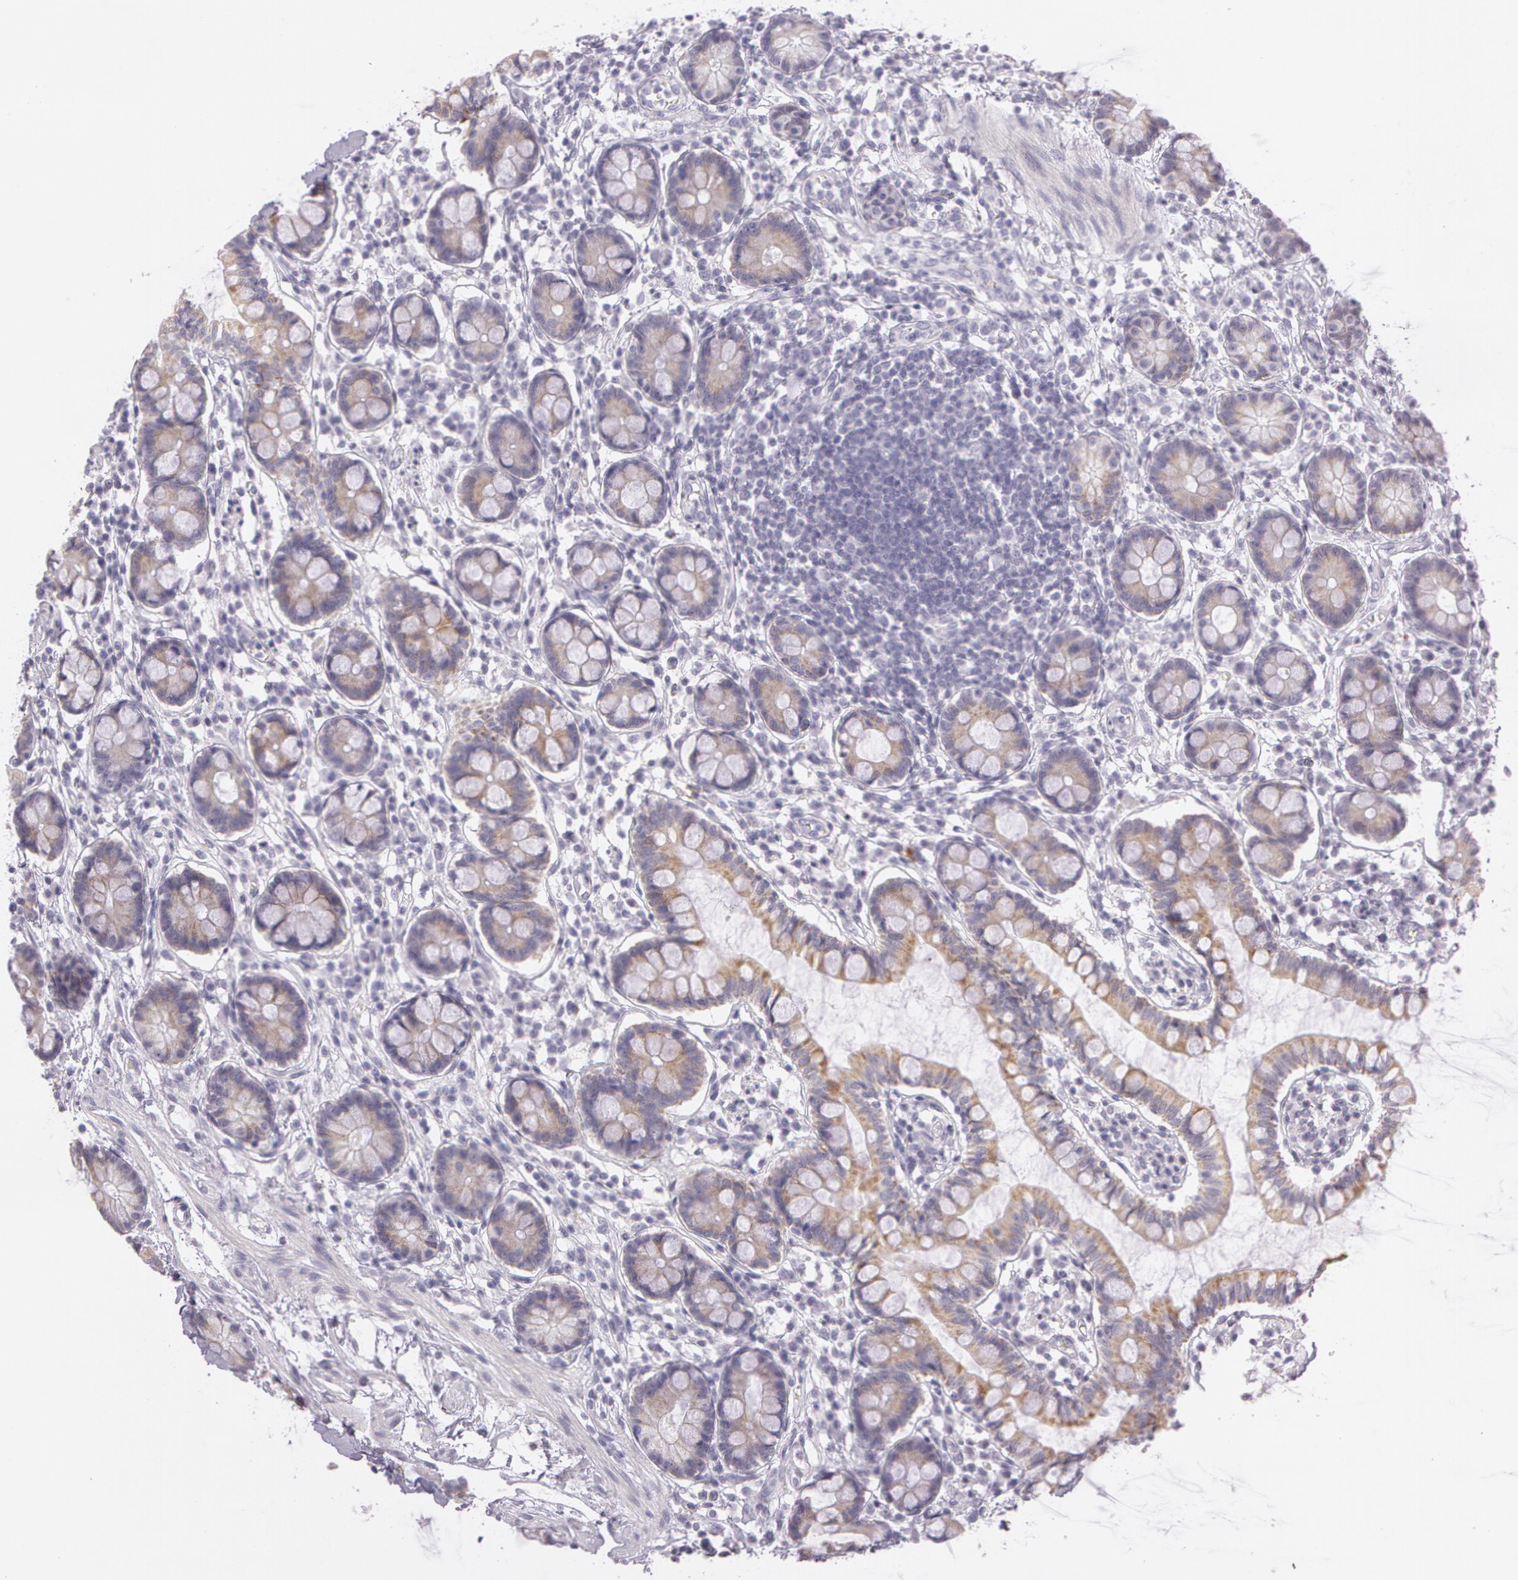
{"staining": {"intensity": "weak", "quantity": ">75%", "location": "cytoplasmic/membranous"}, "tissue": "small intestine", "cell_type": "Glandular cells", "image_type": "normal", "snomed": [{"axis": "morphology", "description": "Normal tissue, NOS"}, {"axis": "topography", "description": "Small intestine"}], "caption": "Glandular cells demonstrate low levels of weak cytoplasmic/membranous staining in approximately >75% of cells in unremarkable human small intestine. The staining is performed using DAB (3,3'-diaminobenzidine) brown chromogen to label protein expression. The nuclei are counter-stained blue using hematoxylin.", "gene": "OTC", "patient": {"sex": "female", "age": 61}}